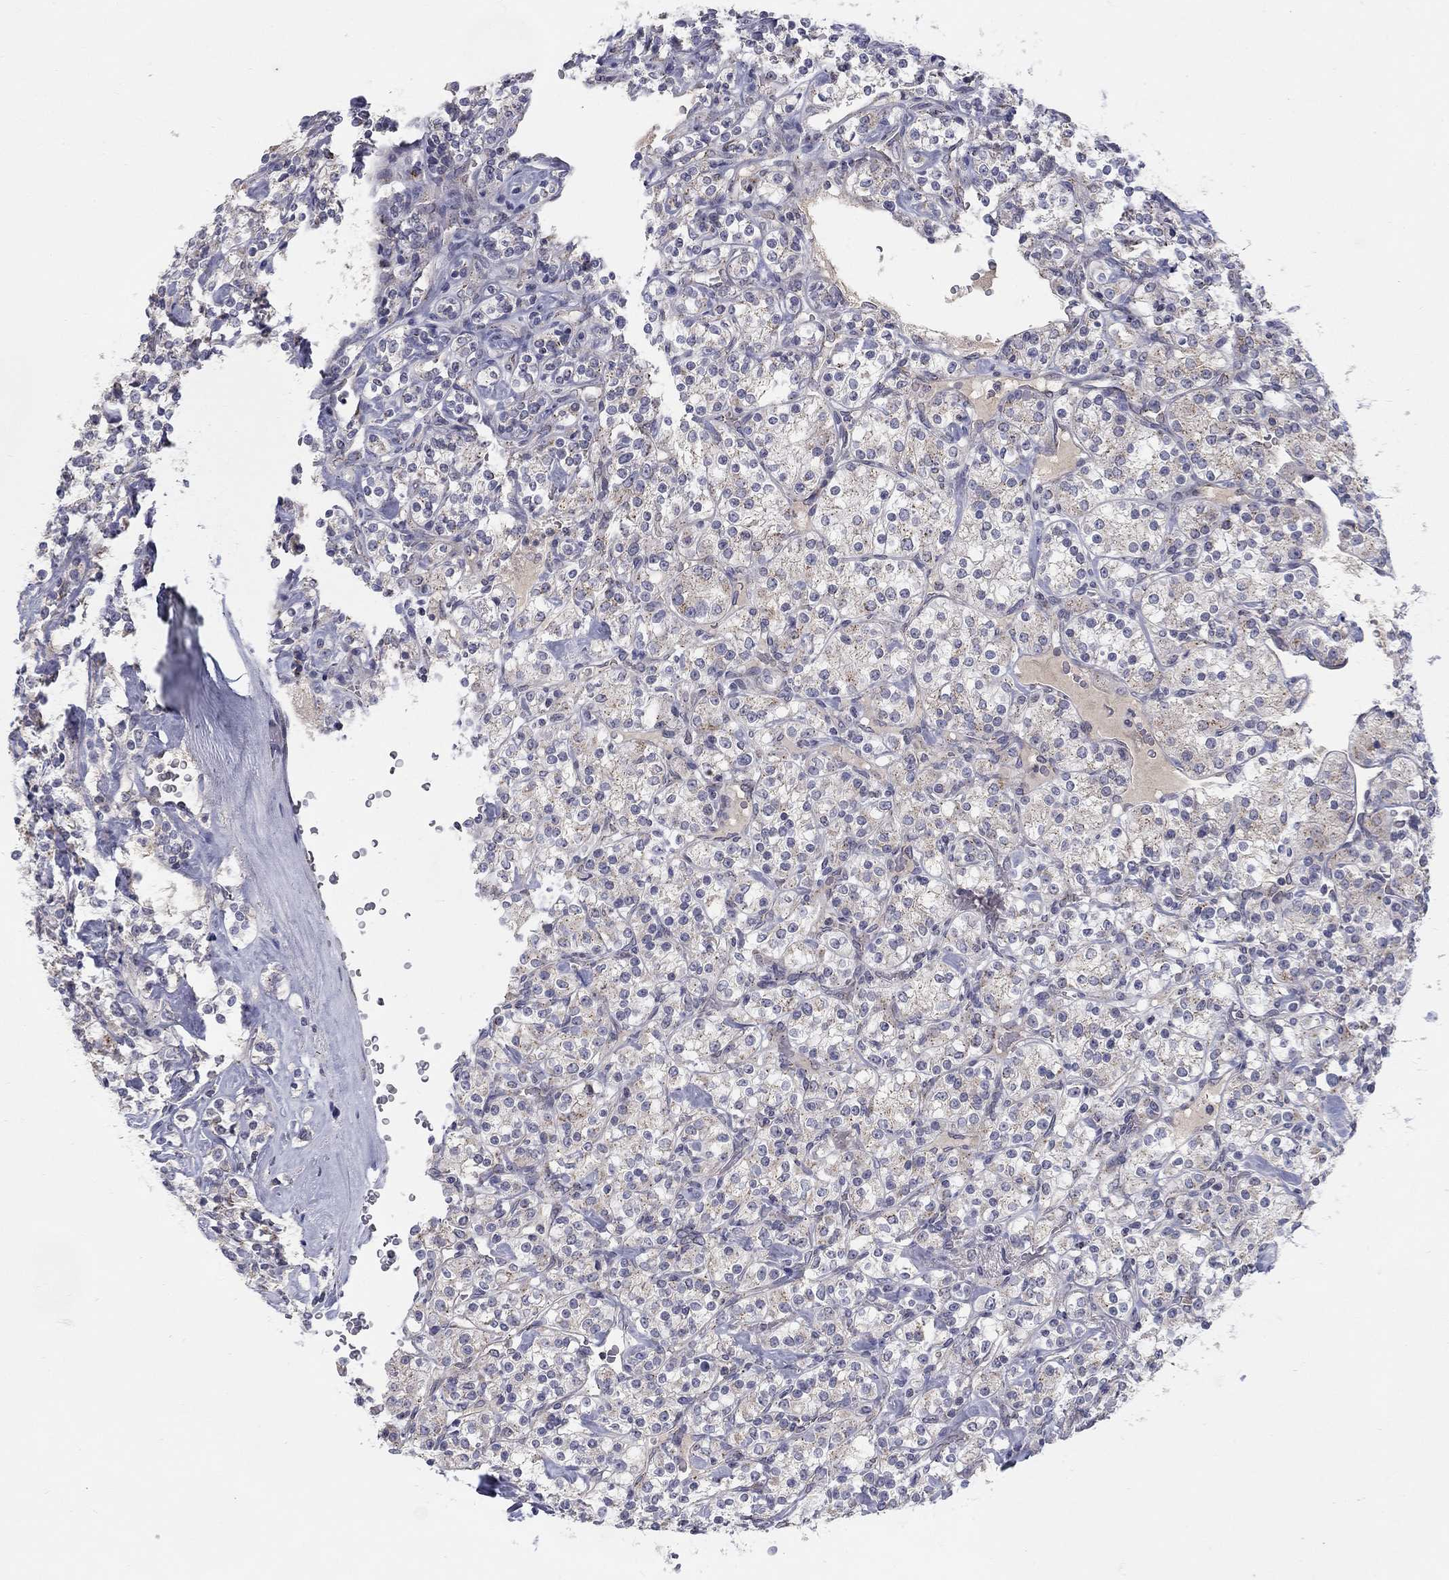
{"staining": {"intensity": "weak", "quantity": "<25%", "location": "cytoplasmic/membranous"}, "tissue": "renal cancer", "cell_type": "Tumor cells", "image_type": "cancer", "snomed": [{"axis": "morphology", "description": "Adenocarcinoma, NOS"}, {"axis": "topography", "description": "Kidney"}], "caption": "Renal cancer was stained to show a protein in brown. There is no significant positivity in tumor cells.", "gene": "PANK3", "patient": {"sex": "male", "age": 77}}